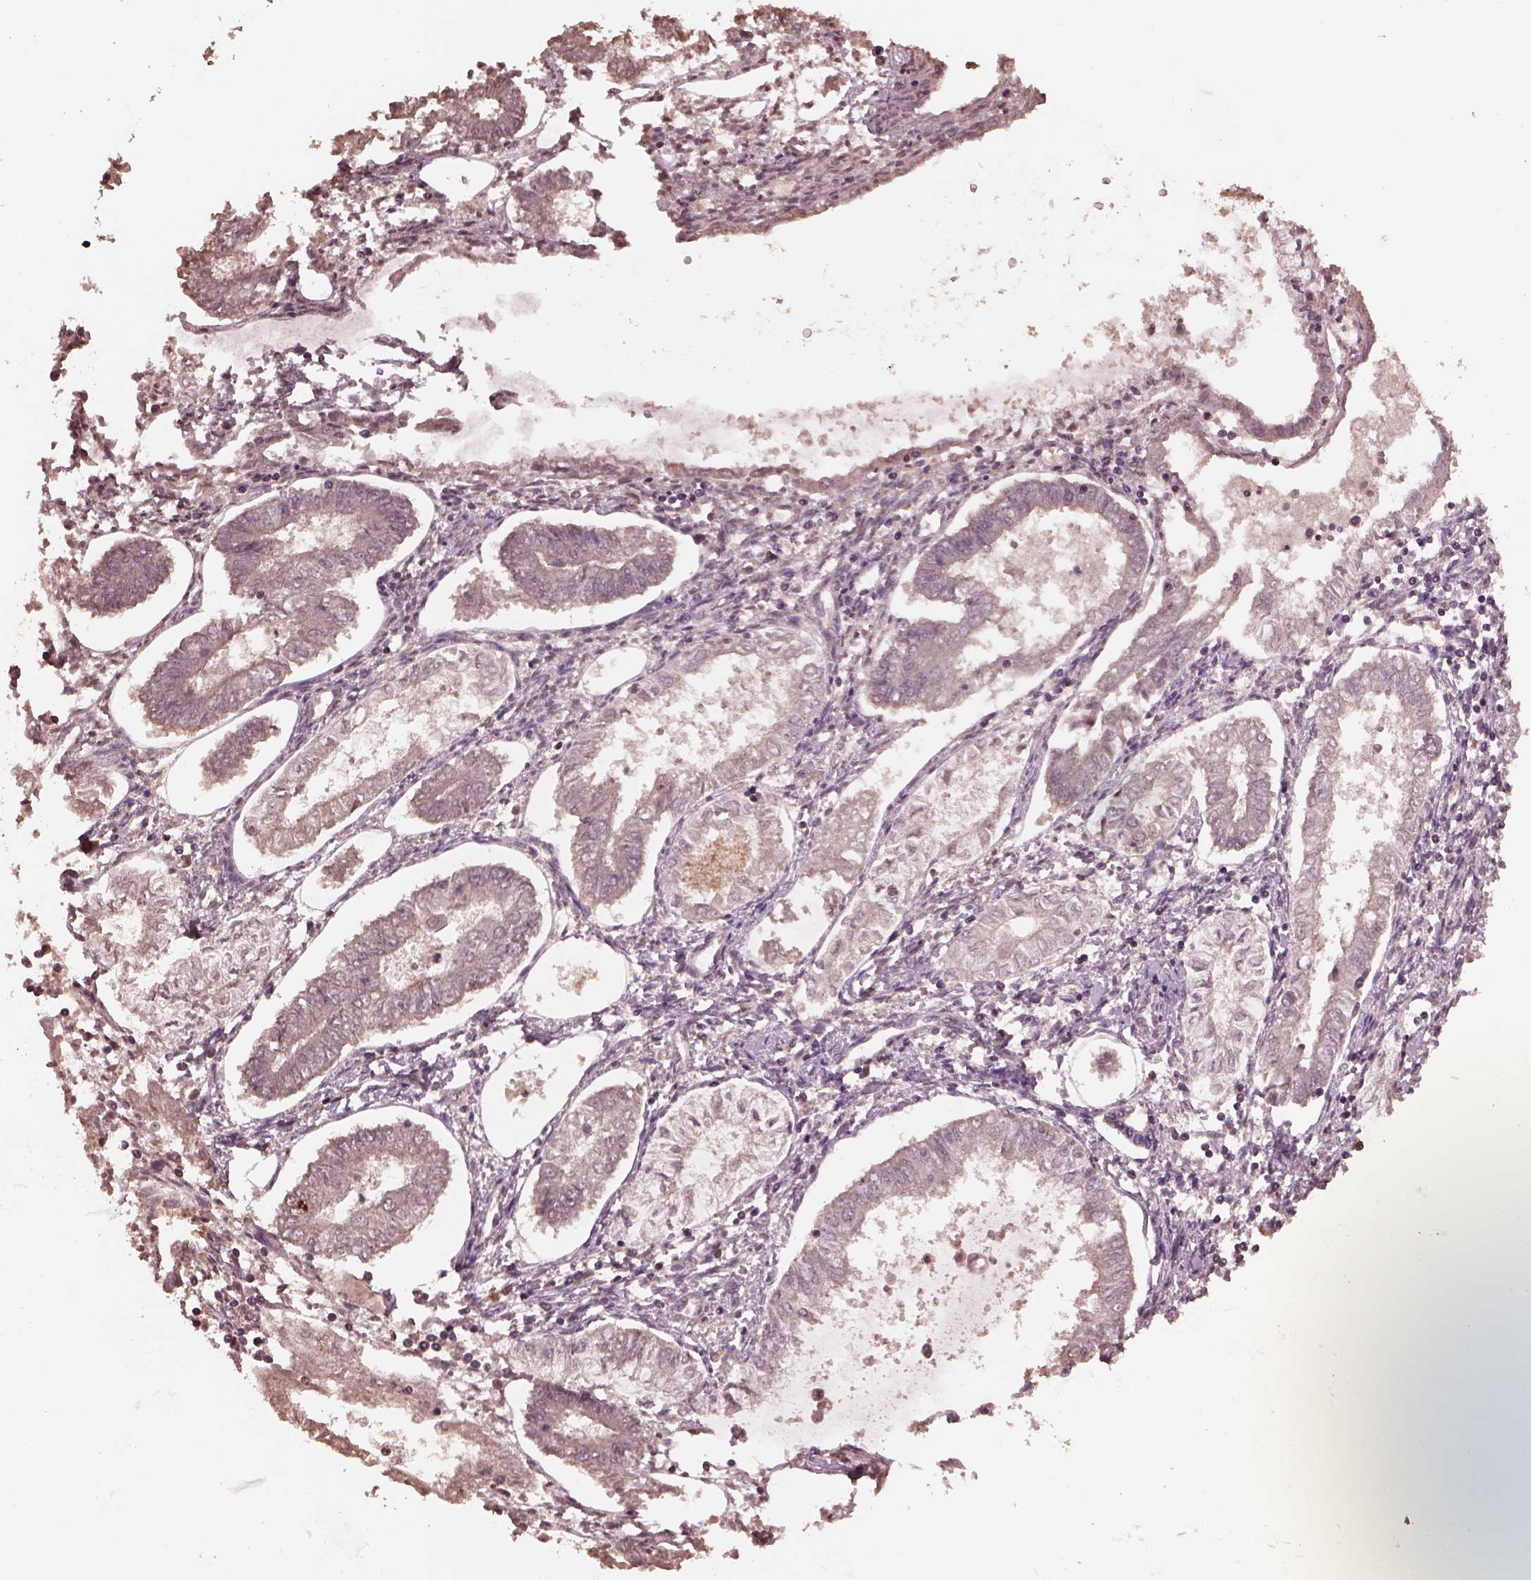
{"staining": {"intensity": "negative", "quantity": "none", "location": "none"}, "tissue": "endometrial cancer", "cell_type": "Tumor cells", "image_type": "cancer", "snomed": [{"axis": "morphology", "description": "Adenocarcinoma, NOS"}, {"axis": "topography", "description": "Endometrium"}], "caption": "Immunohistochemistry histopathology image of neoplastic tissue: human adenocarcinoma (endometrial) stained with DAB (3,3'-diaminobenzidine) exhibits no significant protein staining in tumor cells.", "gene": "CPT1C", "patient": {"sex": "female", "age": 68}}